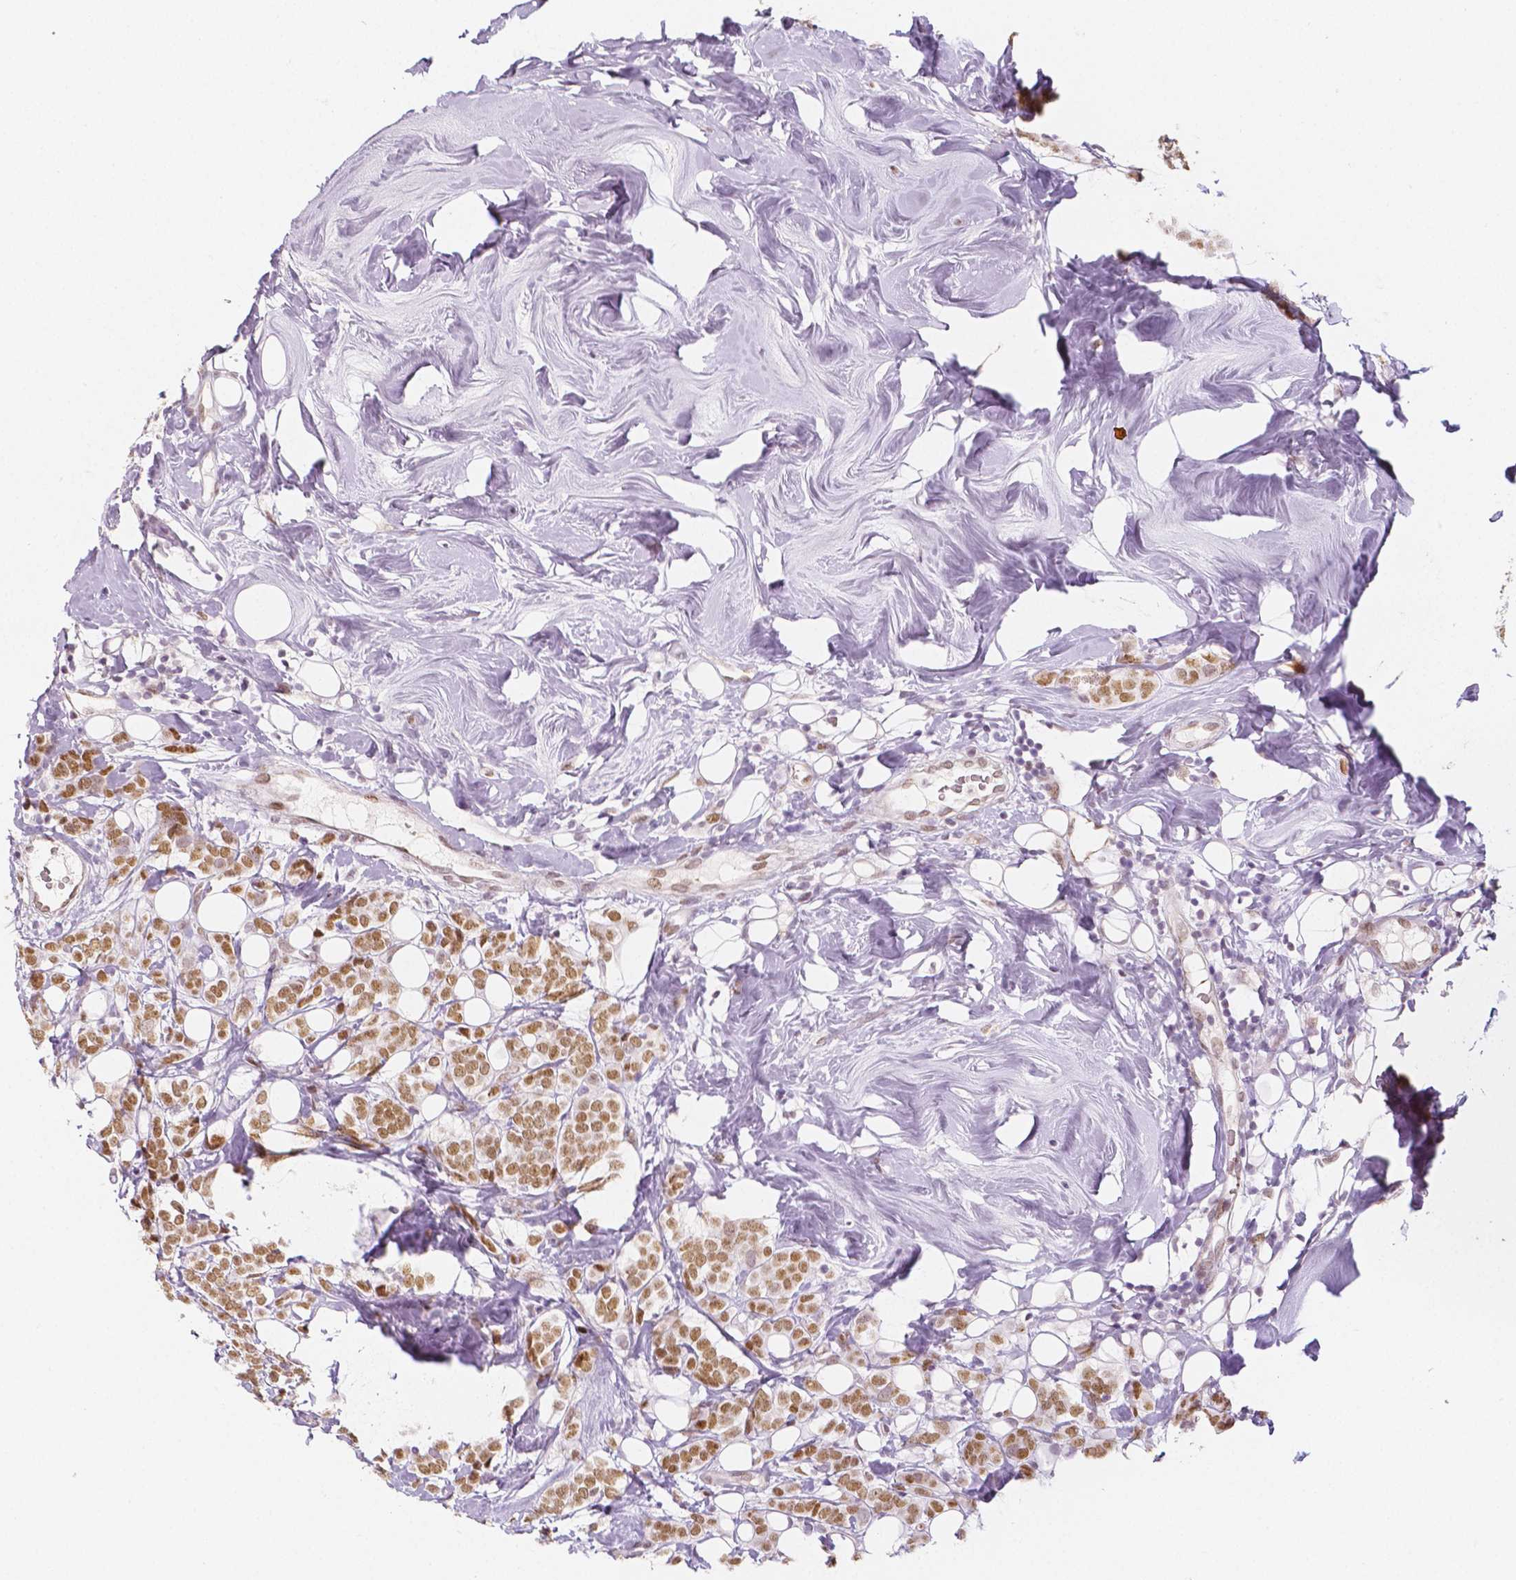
{"staining": {"intensity": "moderate", "quantity": ">75%", "location": "nuclear"}, "tissue": "breast cancer", "cell_type": "Tumor cells", "image_type": "cancer", "snomed": [{"axis": "morphology", "description": "Lobular carcinoma"}, {"axis": "topography", "description": "Breast"}], "caption": "A histopathology image of human breast cancer (lobular carcinoma) stained for a protein displays moderate nuclear brown staining in tumor cells. The staining was performed using DAB to visualize the protein expression in brown, while the nuclei were stained in blue with hematoxylin (Magnification: 20x).", "gene": "KDM5B", "patient": {"sex": "female", "age": 49}}